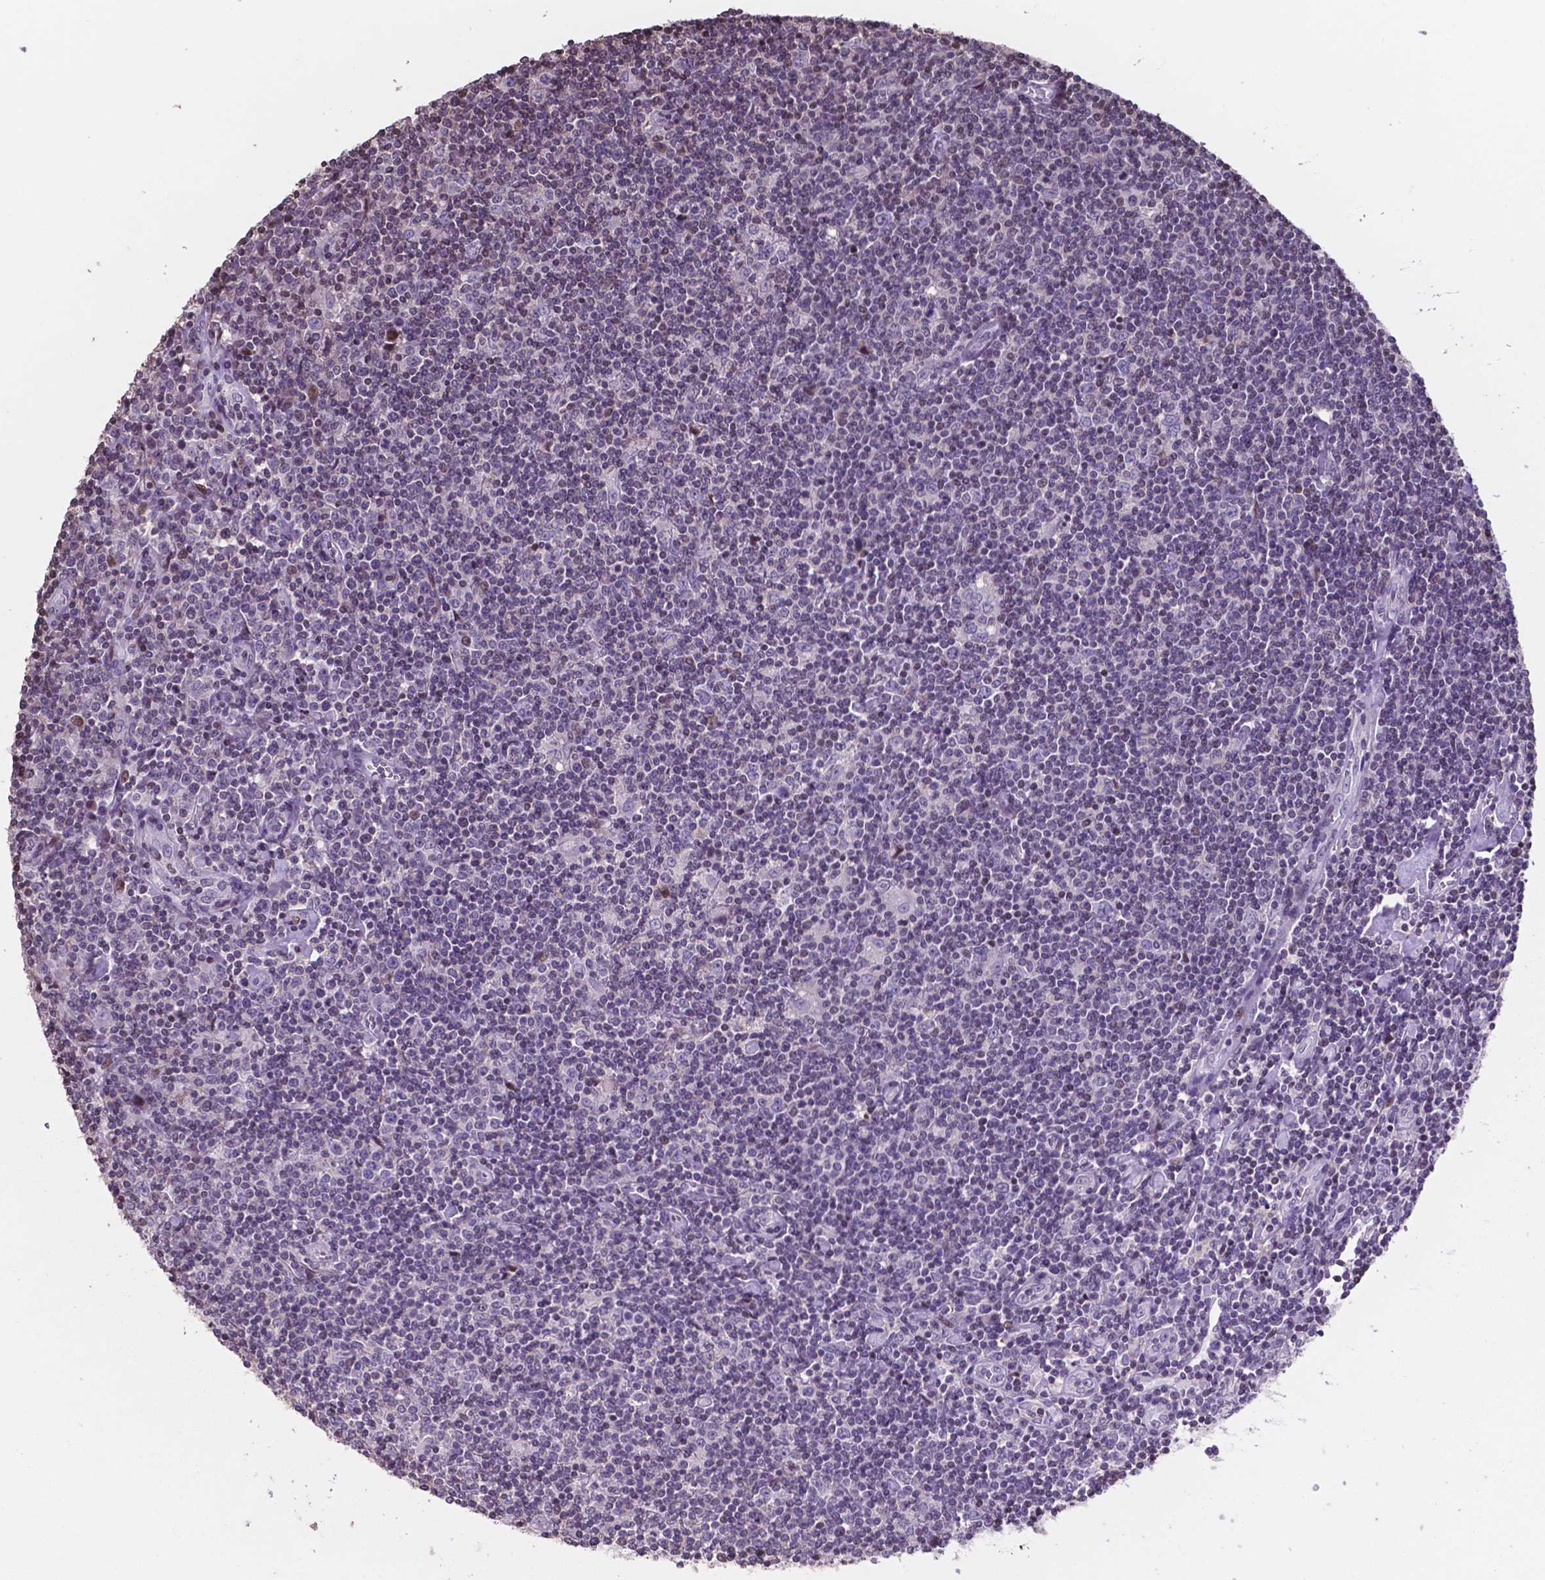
{"staining": {"intensity": "negative", "quantity": "none", "location": "none"}, "tissue": "lymphoma", "cell_type": "Tumor cells", "image_type": "cancer", "snomed": [{"axis": "morphology", "description": "Hodgkin's disease, NOS"}, {"axis": "topography", "description": "Lymph node"}], "caption": "The IHC micrograph has no significant positivity in tumor cells of Hodgkin's disease tissue. (DAB IHC, high magnification).", "gene": "MLC1", "patient": {"sex": "male", "age": 40}}